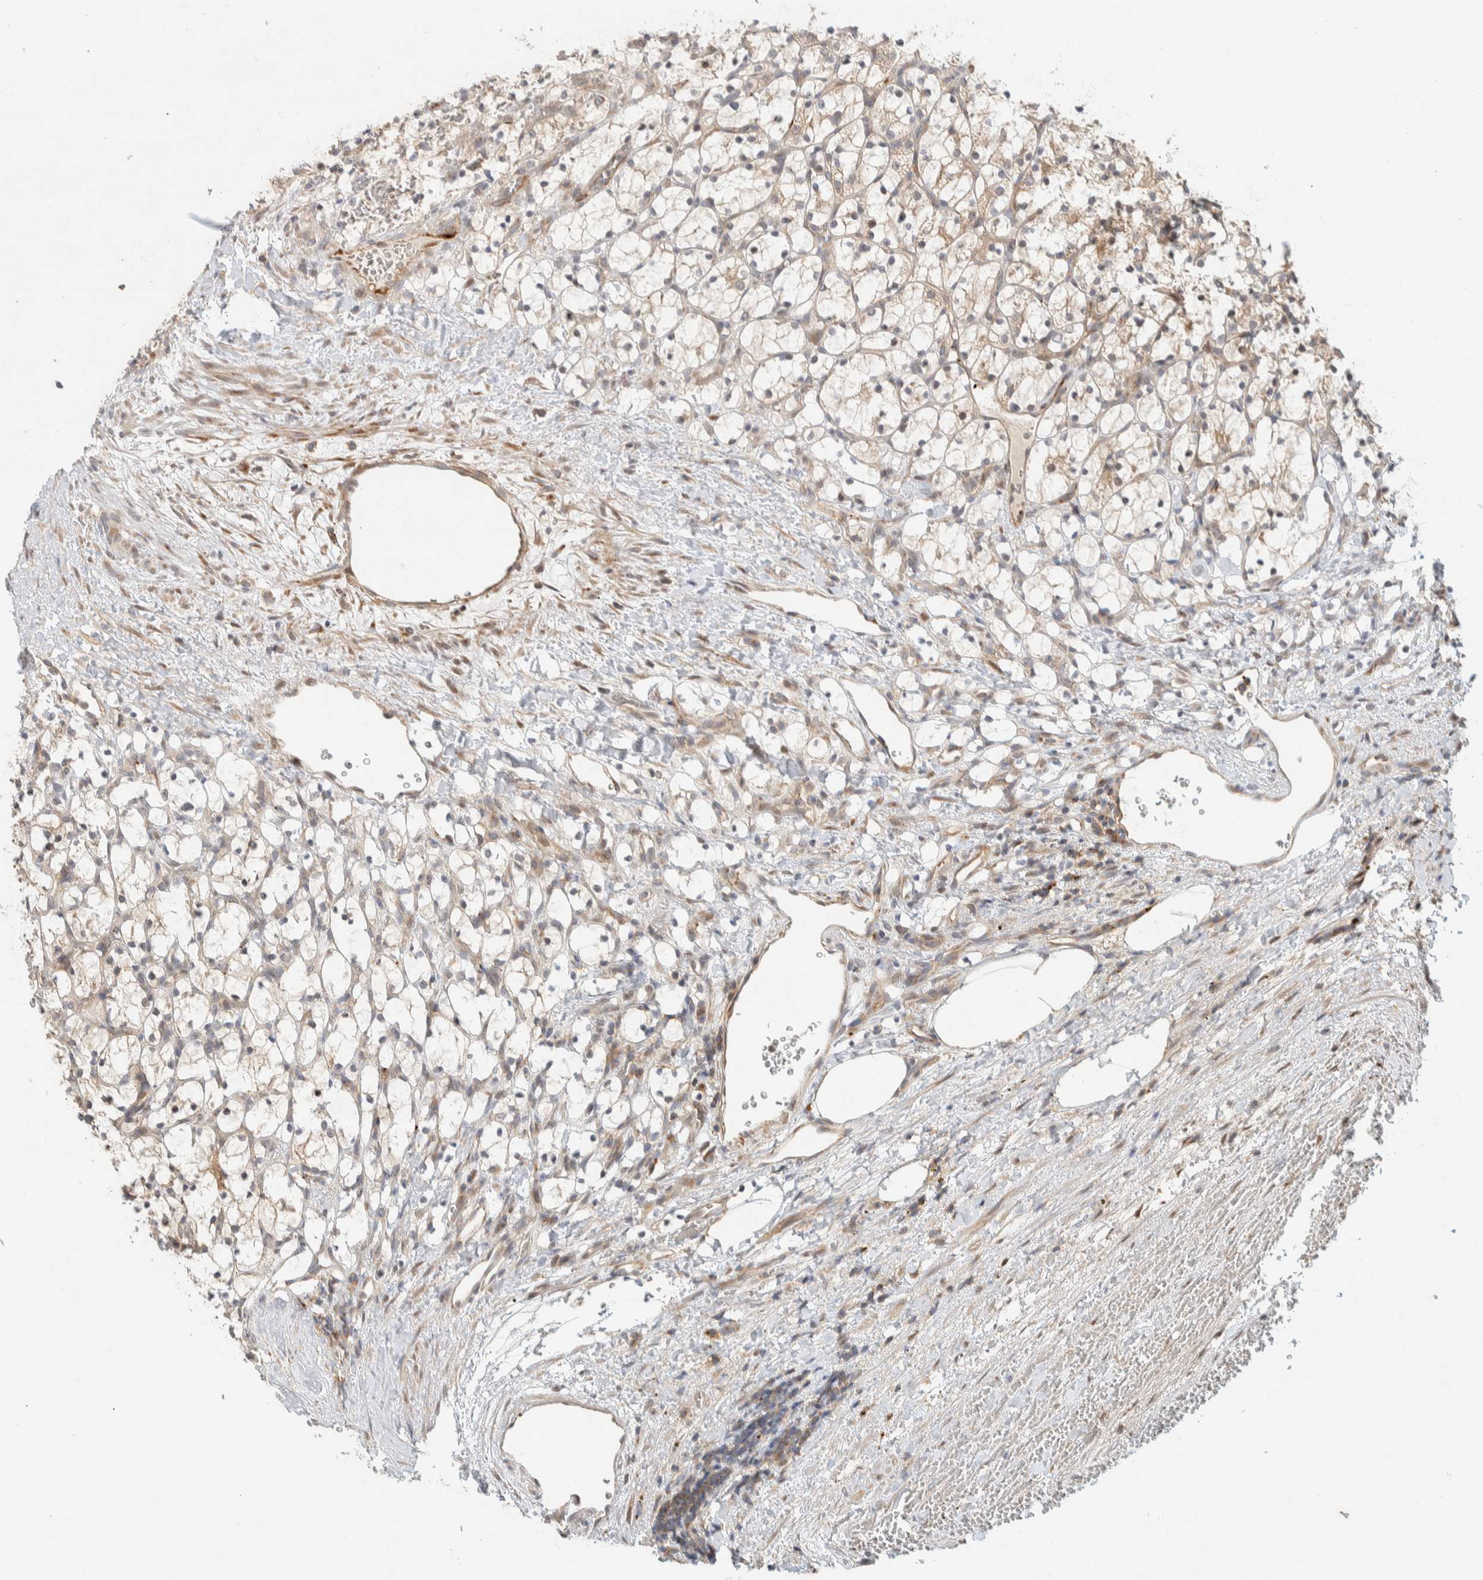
{"staining": {"intensity": "weak", "quantity": ">75%", "location": "cytoplasmic/membranous"}, "tissue": "renal cancer", "cell_type": "Tumor cells", "image_type": "cancer", "snomed": [{"axis": "morphology", "description": "Adenocarcinoma, NOS"}, {"axis": "topography", "description": "Kidney"}], "caption": "Weak cytoplasmic/membranous protein staining is appreciated in about >75% of tumor cells in renal cancer. (DAB = brown stain, brightfield microscopy at high magnification).", "gene": "KIF9", "patient": {"sex": "female", "age": 69}}